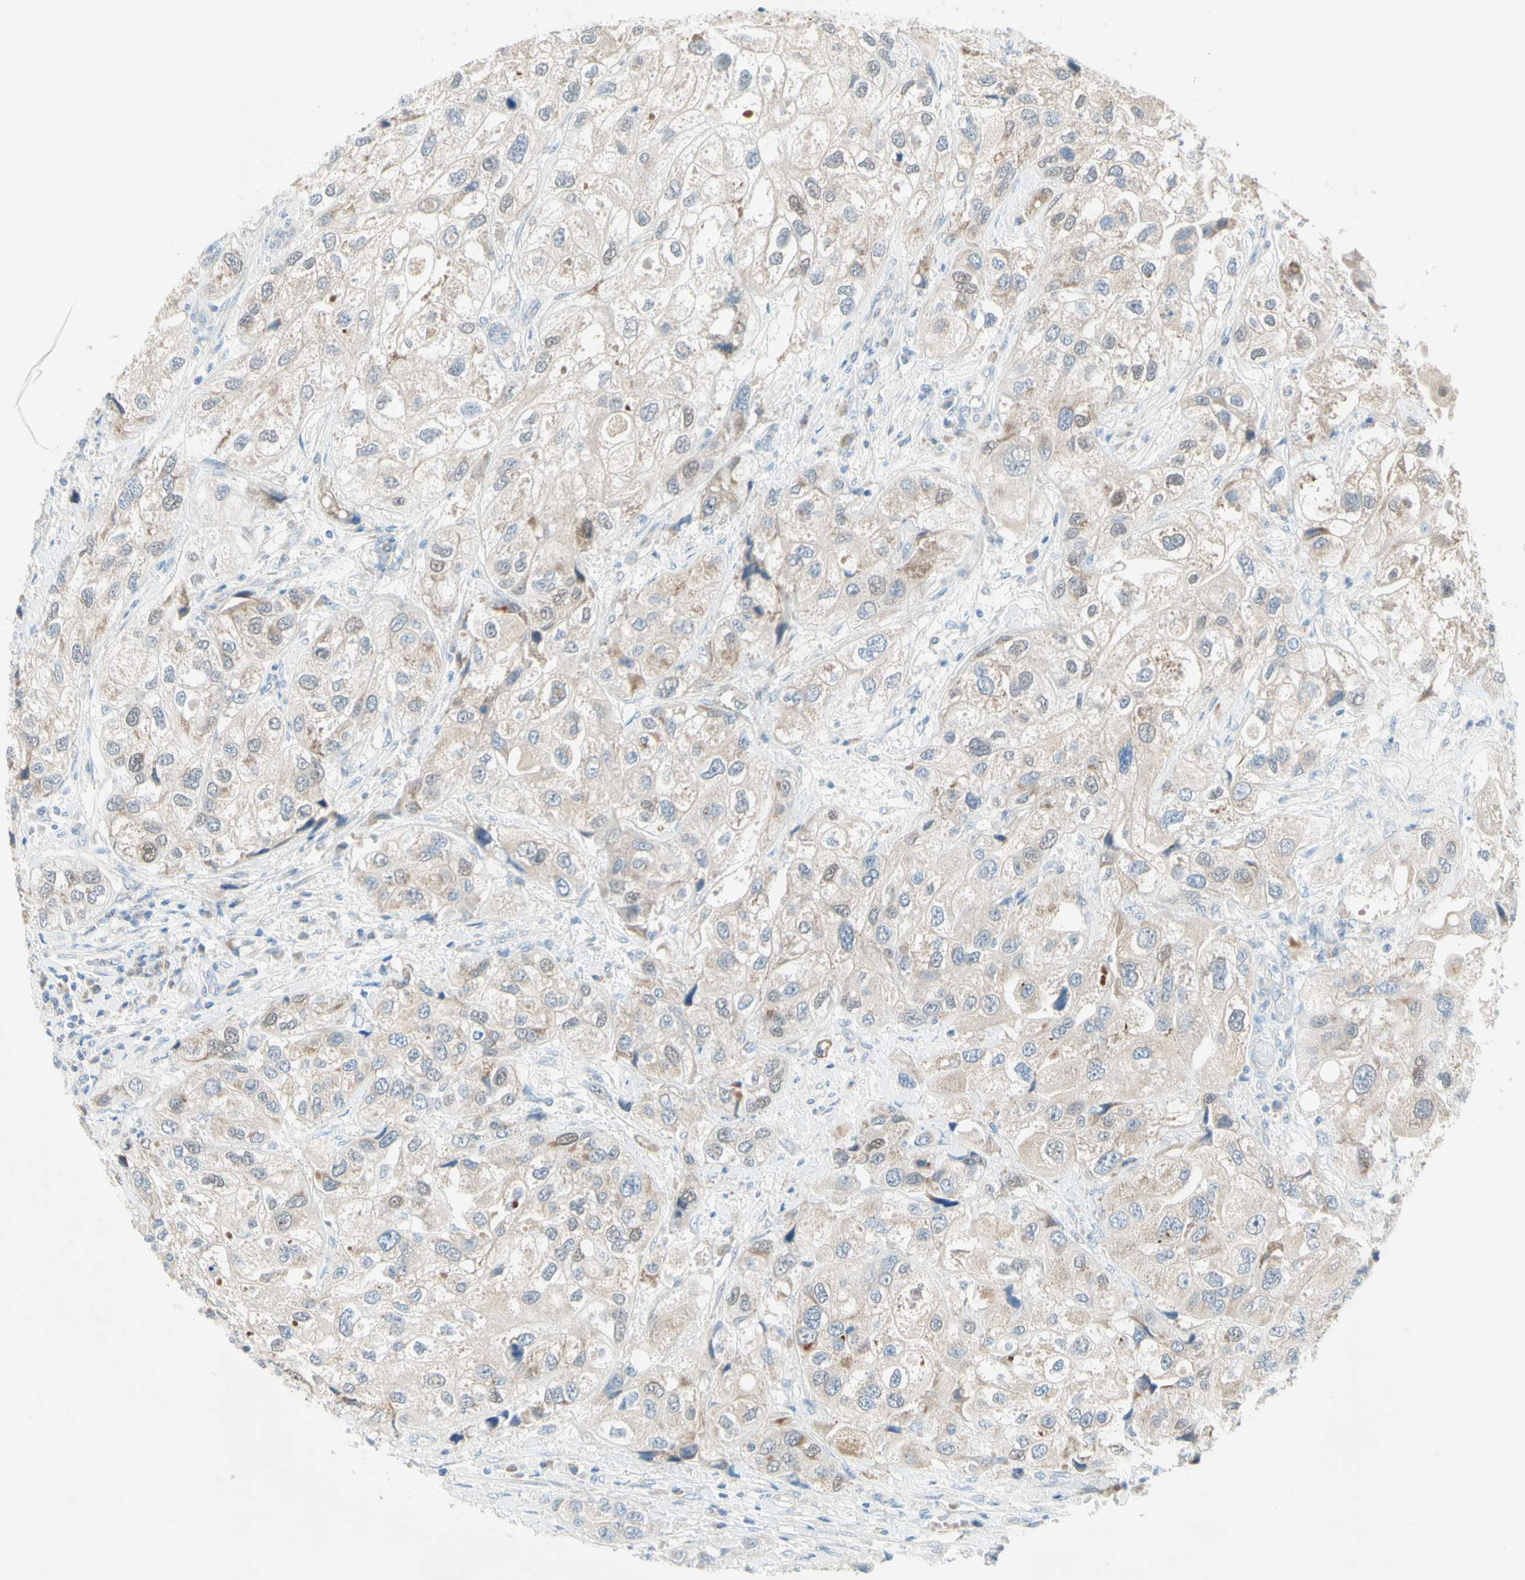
{"staining": {"intensity": "weak", "quantity": "25%-75%", "location": "cytoplasmic/membranous"}, "tissue": "urothelial cancer", "cell_type": "Tumor cells", "image_type": "cancer", "snomed": [{"axis": "morphology", "description": "Urothelial carcinoma, High grade"}, {"axis": "topography", "description": "Urinary bladder"}], "caption": "Immunohistochemical staining of urothelial carcinoma (high-grade) demonstrates low levels of weak cytoplasmic/membranous expression in approximately 25%-75% of tumor cells. The protein of interest is shown in brown color, while the nuclei are stained blue.", "gene": "MFF", "patient": {"sex": "female", "age": 64}}